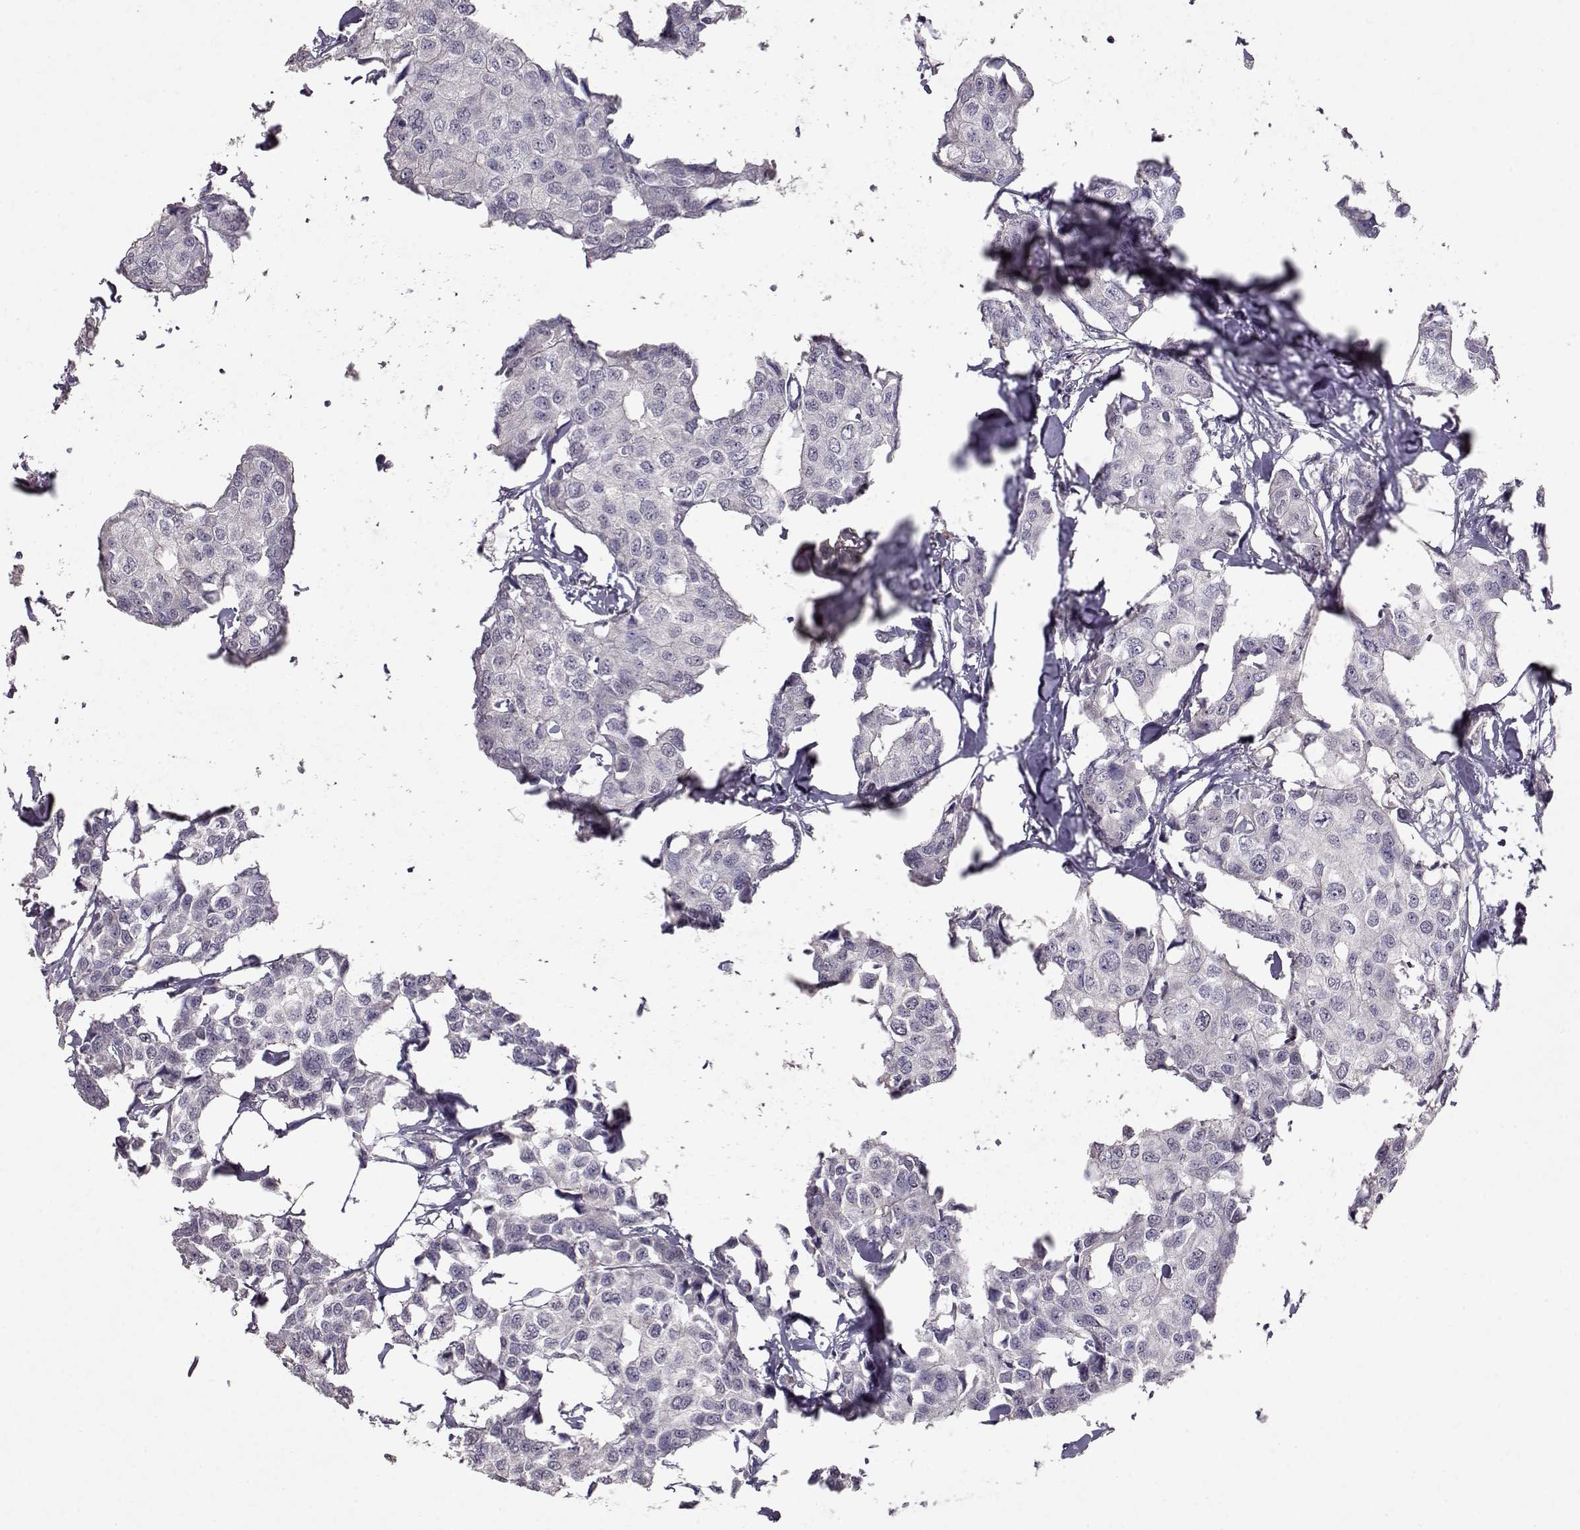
{"staining": {"intensity": "negative", "quantity": "none", "location": "none"}, "tissue": "breast cancer", "cell_type": "Tumor cells", "image_type": "cancer", "snomed": [{"axis": "morphology", "description": "Duct carcinoma"}, {"axis": "topography", "description": "Breast"}], "caption": "Photomicrograph shows no significant protein positivity in tumor cells of invasive ductal carcinoma (breast).", "gene": "PMCH", "patient": {"sex": "female", "age": 80}}